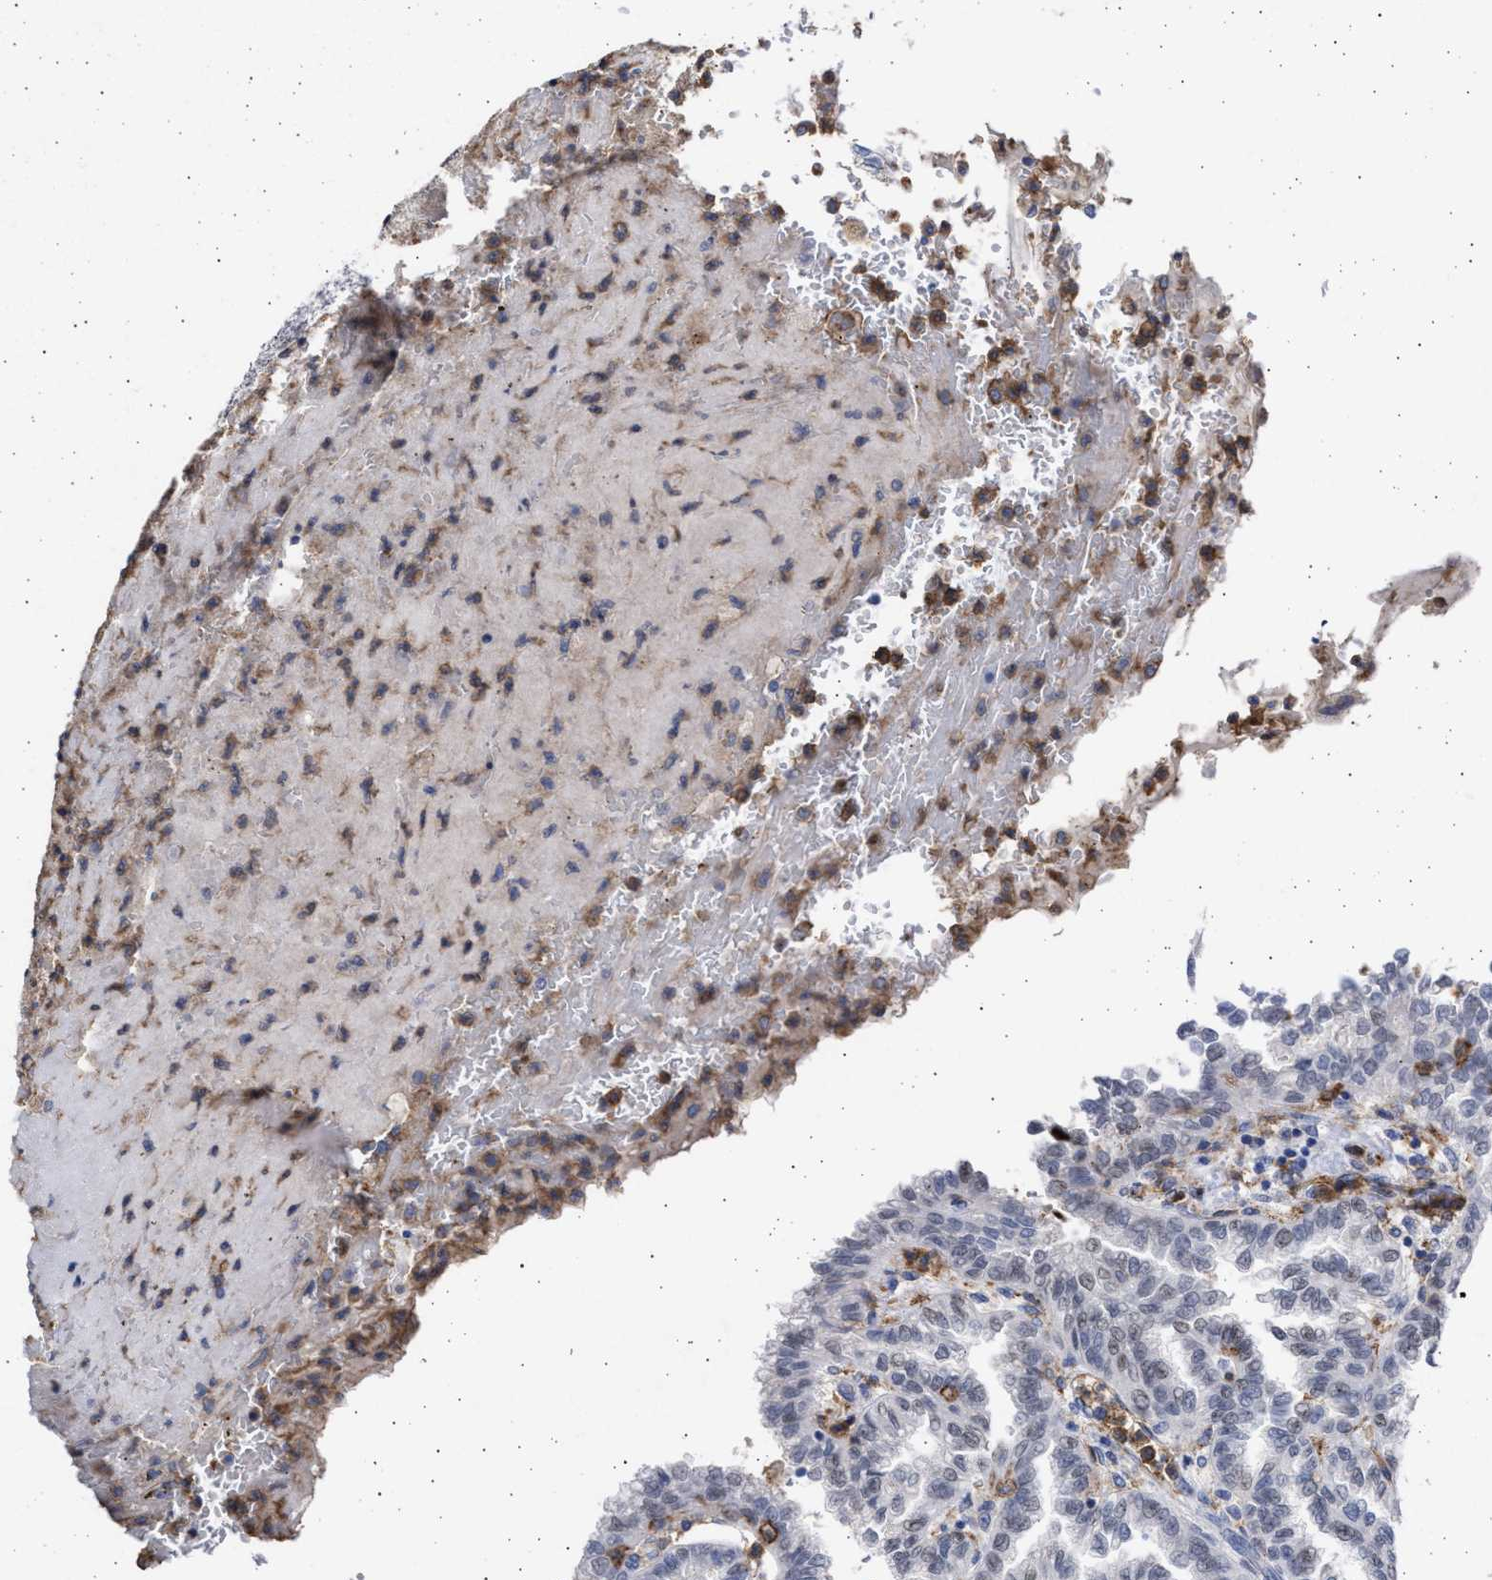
{"staining": {"intensity": "negative", "quantity": "none", "location": "none"}, "tissue": "renal cancer", "cell_type": "Tumor cells", "image_type": "cancer", "snomed": [{"axis": "morphology", "description": "Inflammation, NOS"}, {"axis": "morphology", "description": "Adenocarcinoma, NOS"}, {"axis": "topography", "description": "Kidney"}], "caption": "Tumor cells show no significant expression in renal adenocarcinoma.", "gene": "FCER1A", "patient": {"sex": "male", "age": 68}}